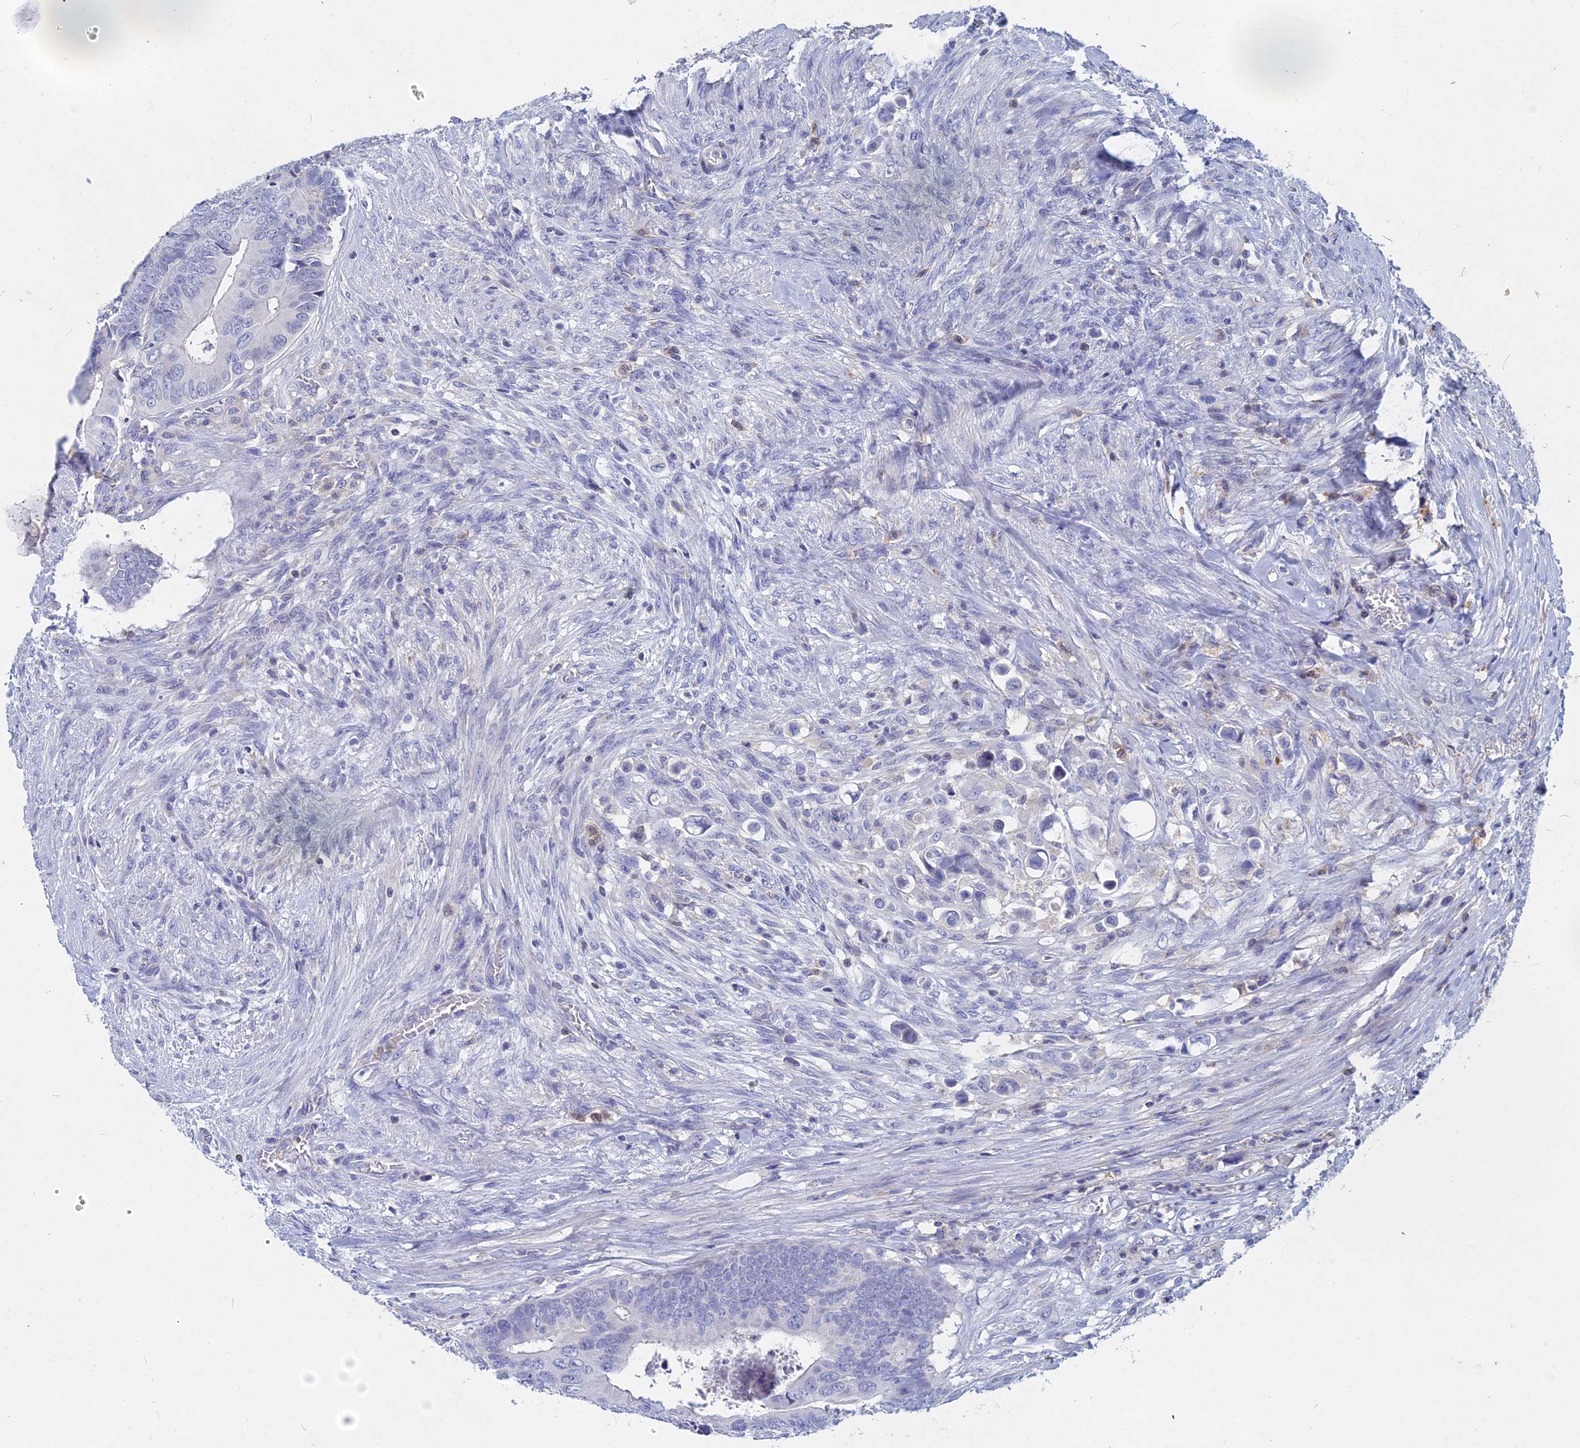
{"staining": {"intensity": "negative", "quantity": "none", "location": "none"}, "tissue": "colorectal cancer", "cell_type": "Tumor cells", "image_type": "cancer", "snomed": [{"axis": "morphology", "description": "Adenocarcinoma, NOS"}, {"axis": "topography", "description": "Rectum"}], "caption": "The immunohistochemistry histopathology image has no significant positivity in tumor cells of colorectal cancer tissue.", "gene": "ACP7", "patient": {"sex": "female", "age": 78}}